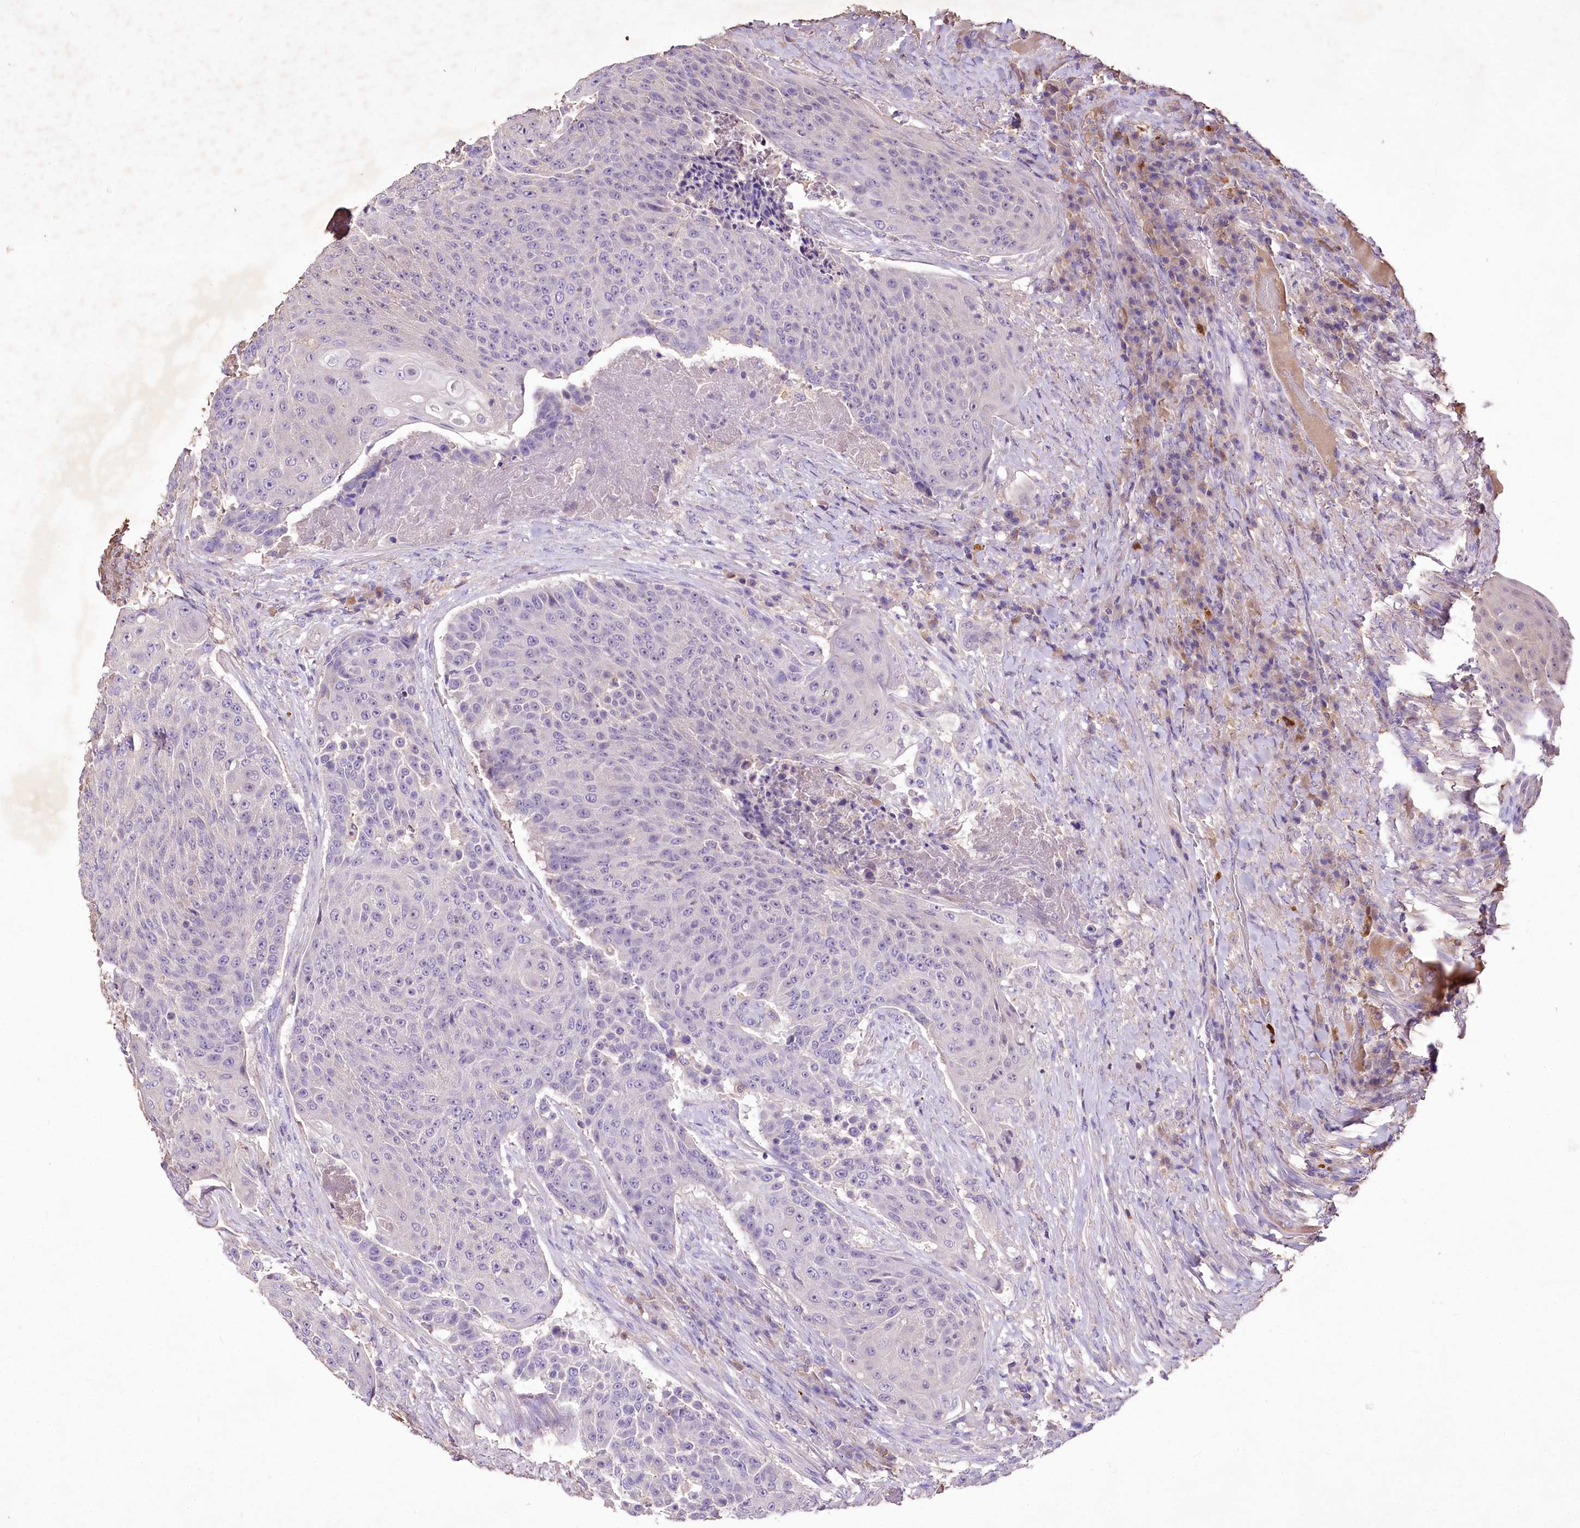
{"staining": {"intensity": "negative", "quantity": "none", "location": "none"}, "tissue": "urothelial cancer", "cell_type": "Tumor cells", "image_type": "cancer", "snomed": [{"axis": "morphology", "description": "Urothelial carcinoma, High grade"}, {"axis": "topography", "description": "Urinary bladder"}], "caption": "This is an immunohistochemistry (IHC) image of human urothelial cancer. There is no positivity in tumor cells.", "gene": "PCYOX1L", "patient": {"sex": "female", "age": 63}}